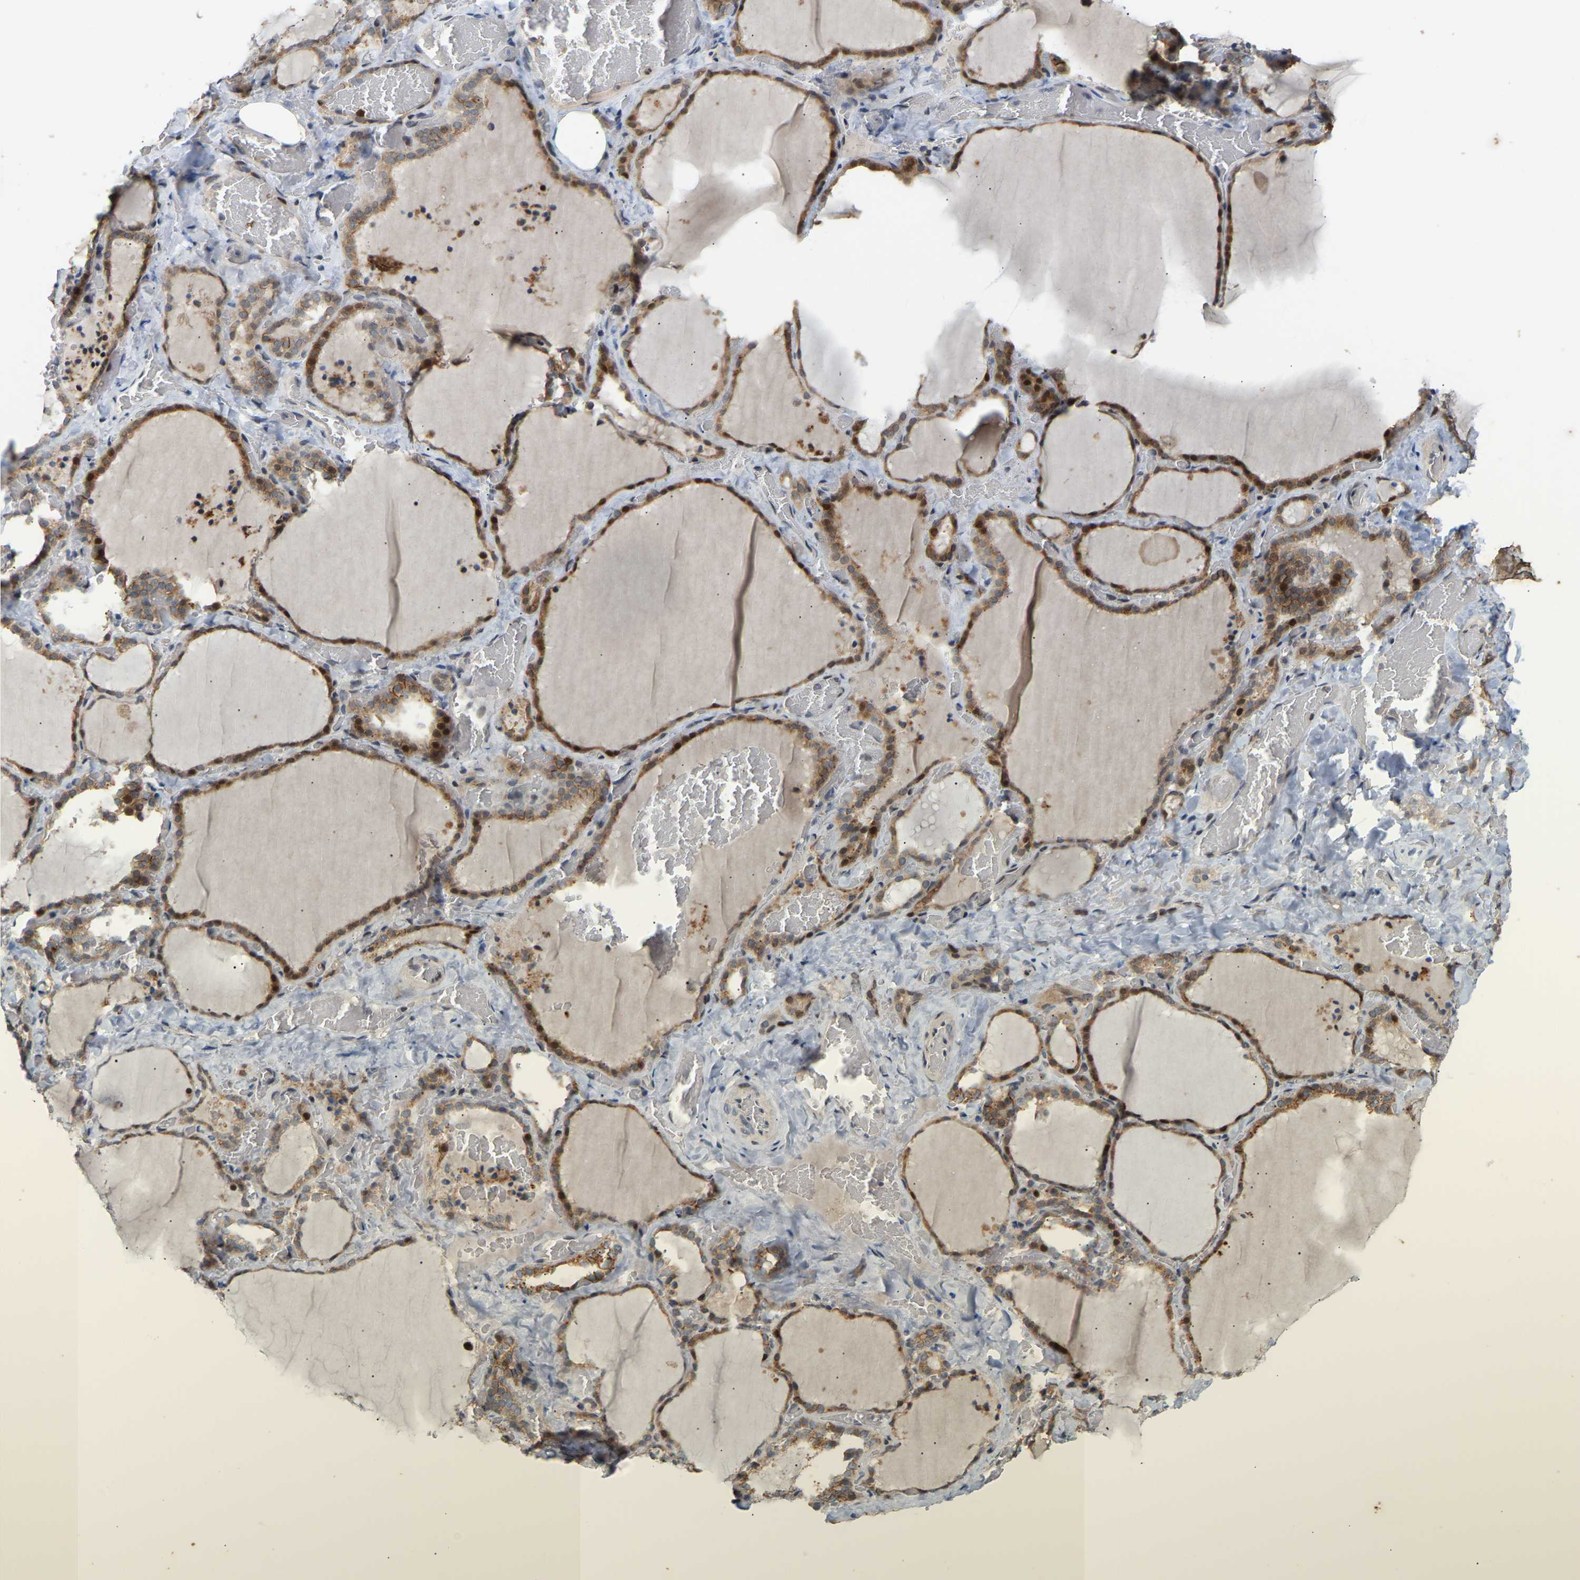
{"staining": {"intensity": "moderate", "quantity": ">75%", "location": "cytoplasmic/membranous,nuclear"}, "tissue": "thyroid gland", "cell_type": "Glandular cells", "image_type": "normal", "snomed": [{"axis": "morphology", "description": "Normal tissue, NOS"}, {"axis": "topography", "description": "Thyroid gland"}], "caption": "This image displays benign thyroid gland stained with immunohistochemistry to label a protein in brown. The cytoplasmic/membranous,nuclear of glandular cells show moderate positivity for the protein. Nuclei are counter-stained blue.", "gene": "PTPN4", "patient": {"sex": "female", "age": 22}}